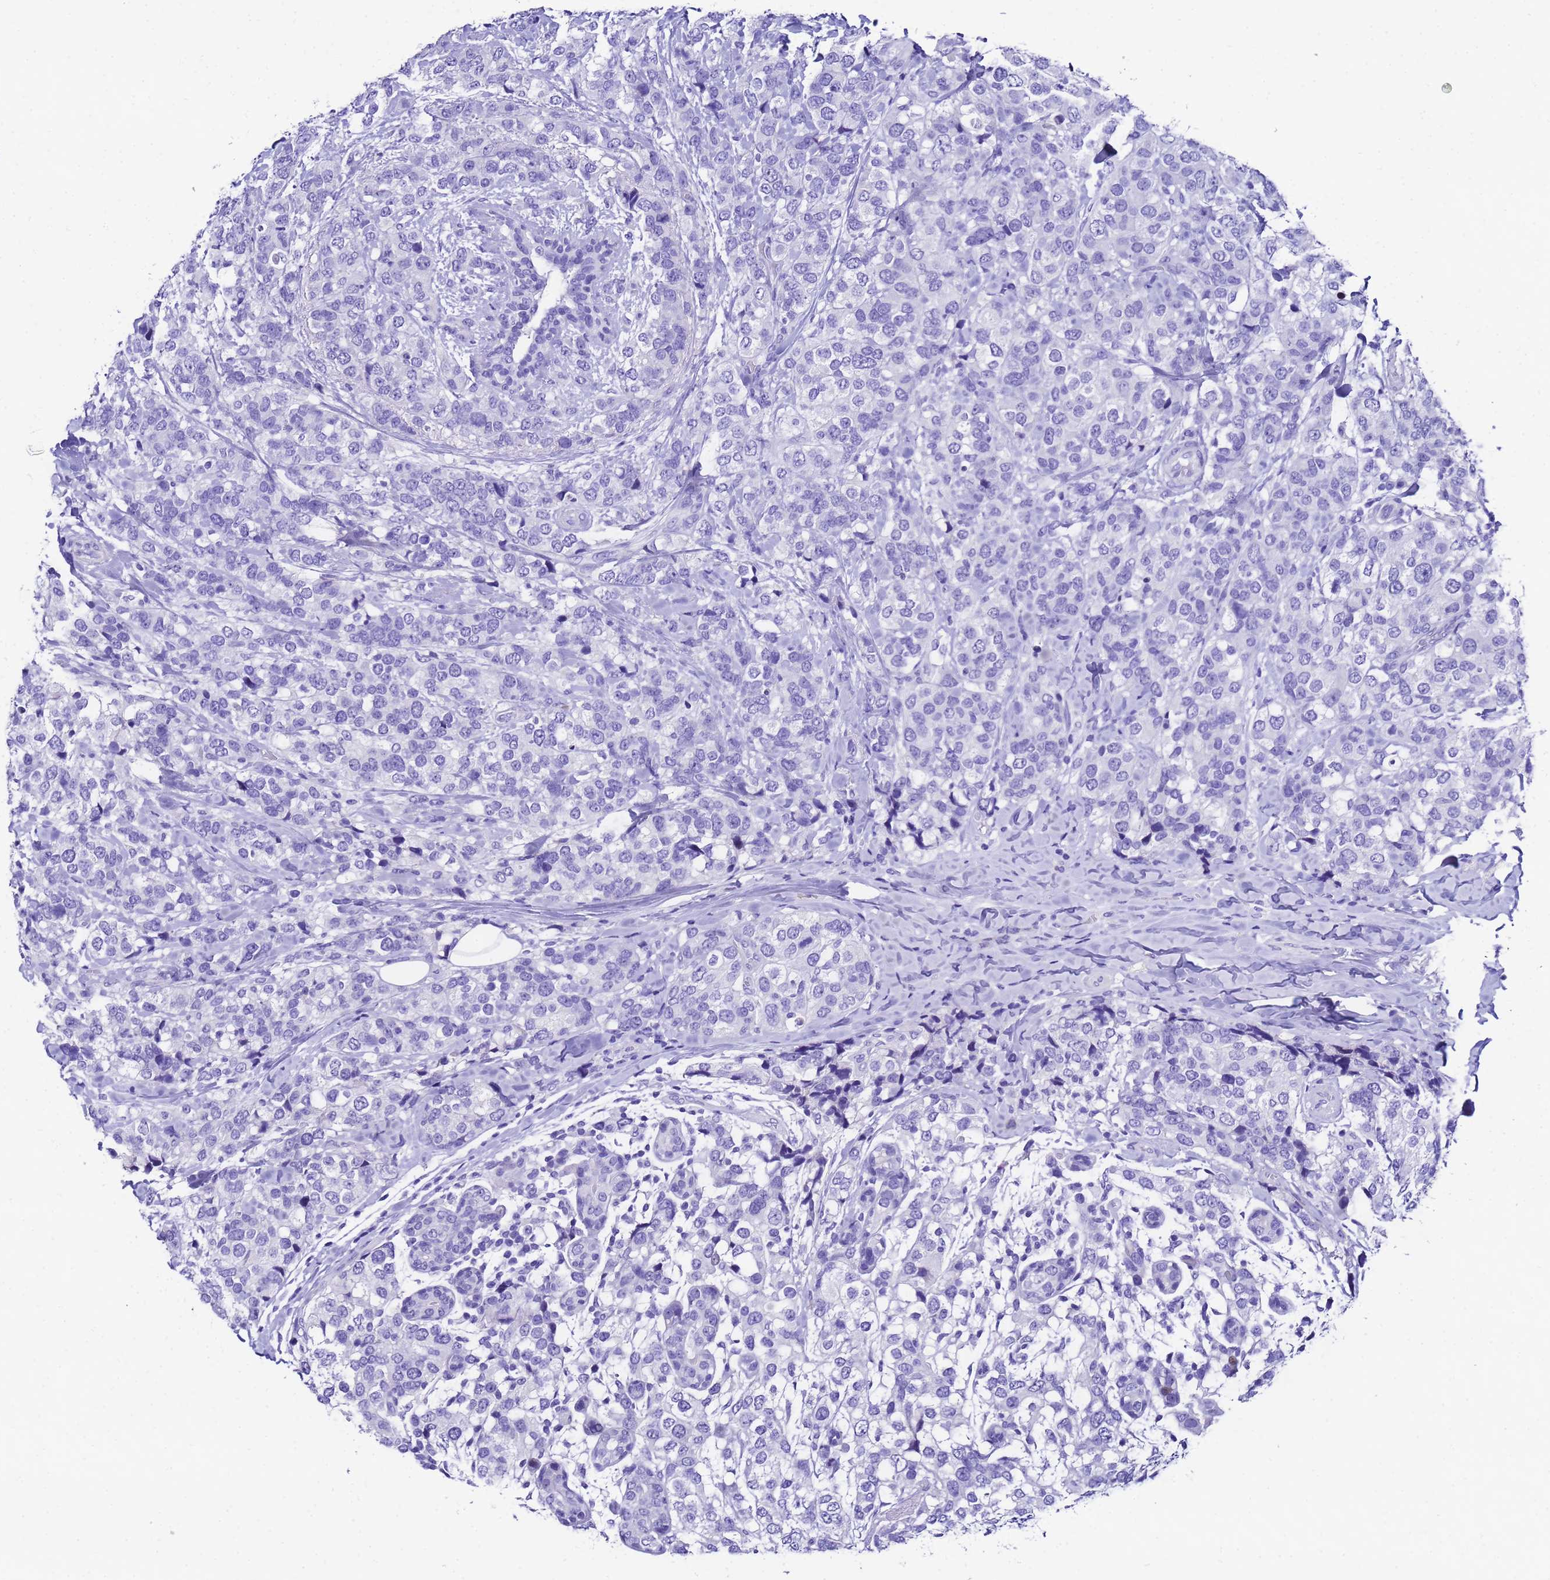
{"staining": {"intensity": "negative", "quantity": "none", "location": "none"}, "tissue": "breast cancer", "cell_type": "Tumor cells", "image_type": "cancer", "snomed": [{"axis": "morphology", "description": "Lobular carcinoma"}, {"axis": "topography", "description": "Breast"}], "caption": "DAB (3,3'-diaminobenzidine) immunohistochemical staining of lobular carcinoma (breast) reveals no significant positivity in tumor cells. (Stains: DAB (3,3'-diaminobenzidine) immunohistochemistry with hematoxylin counter stain, Microscopy: brightfield microscopy at high magnification).", "gene": "UGT2B10", "patient": {"sex": "female", "age": 59}}